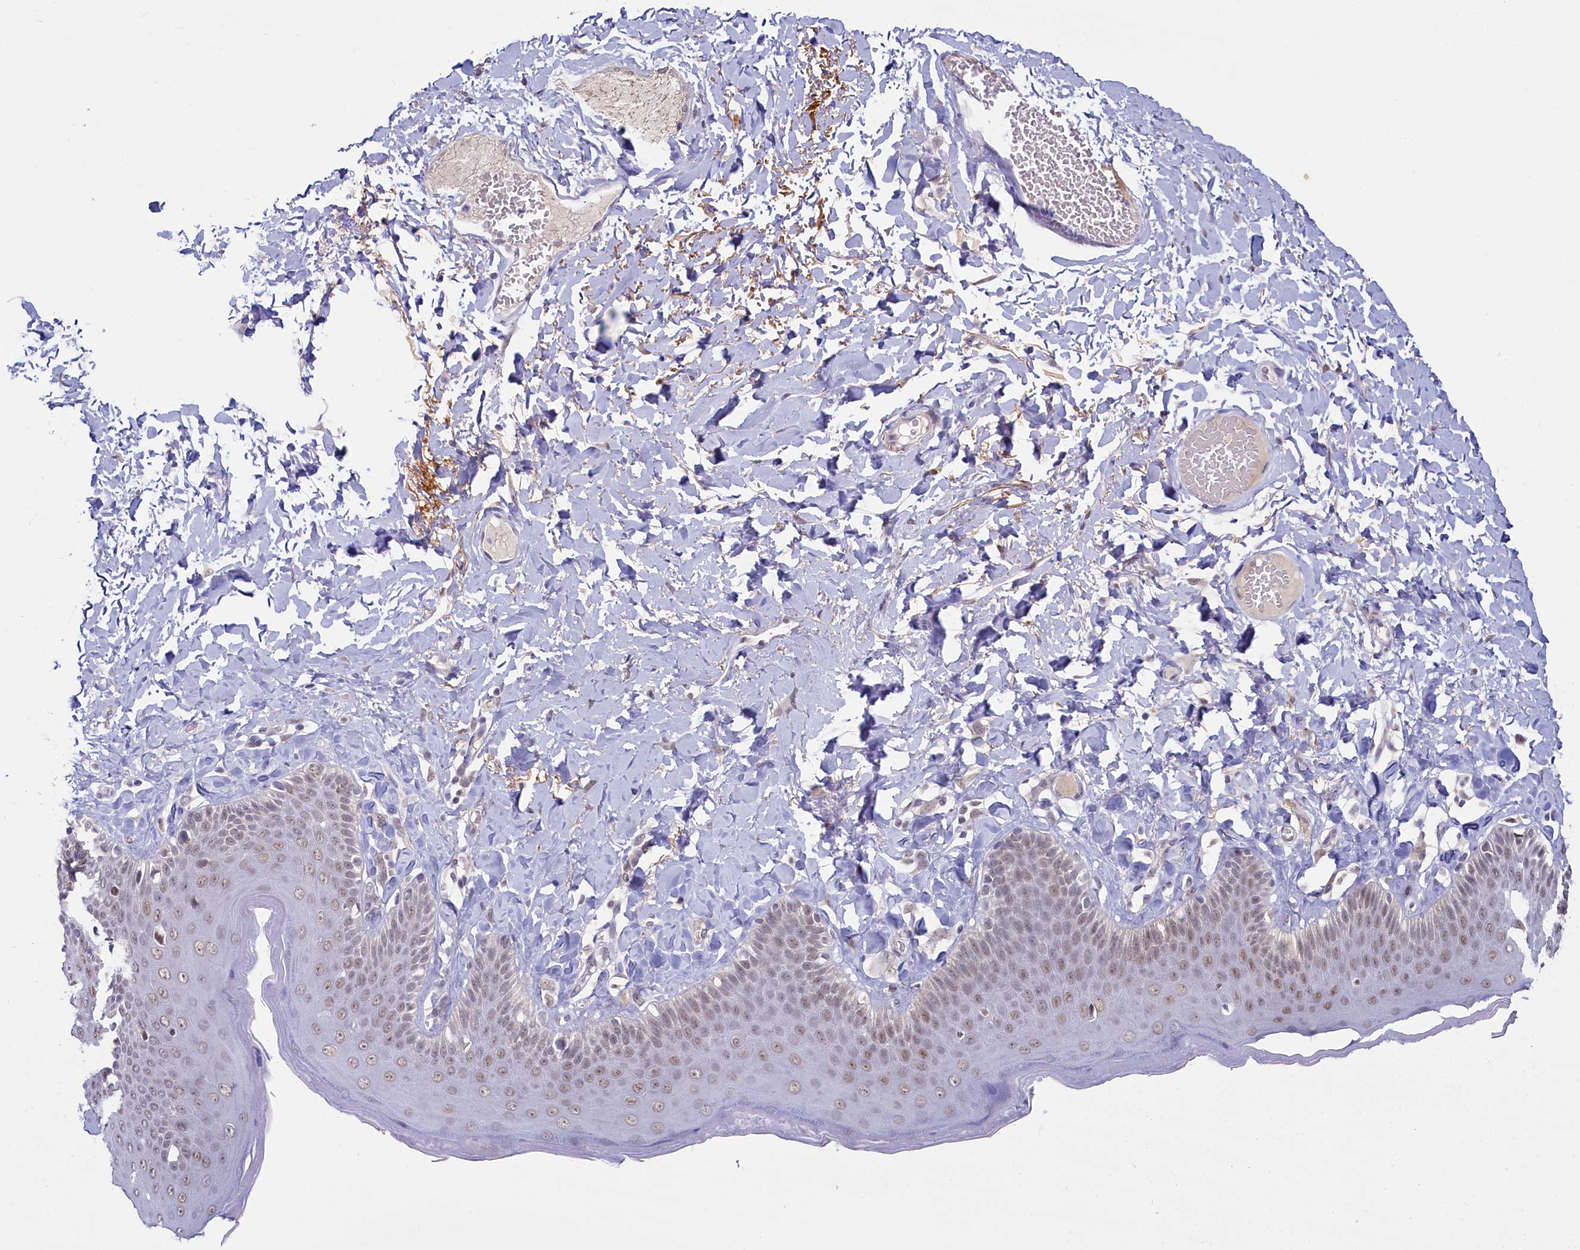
{"staining": {"intensity": "moderate", "quantity": "<25%", "location": "cytoplasmic/membranous,nuclear"}, "tissue": "skin", "cell_type": "Epidermal cells", "image_type": "normal", "snomed": [{"axis": "morphology", "description": "Normal tissue, NOS"}, {"axis": "topography", "description": "Anal"}], "caption": "Protein expression analysis of unremarkable human skin reveals moderate cytoplasmic/membranous,nuclear expression in approximately <25% of epidermal cells. Using DAB (3,3'-diaminobenzidine) (brown) and hematoxylin (blue) stains, captured at high magnification using brightfield microscopy.", "gene": "PPHLN1", "patient": {"sex": "male", "age": 69}}